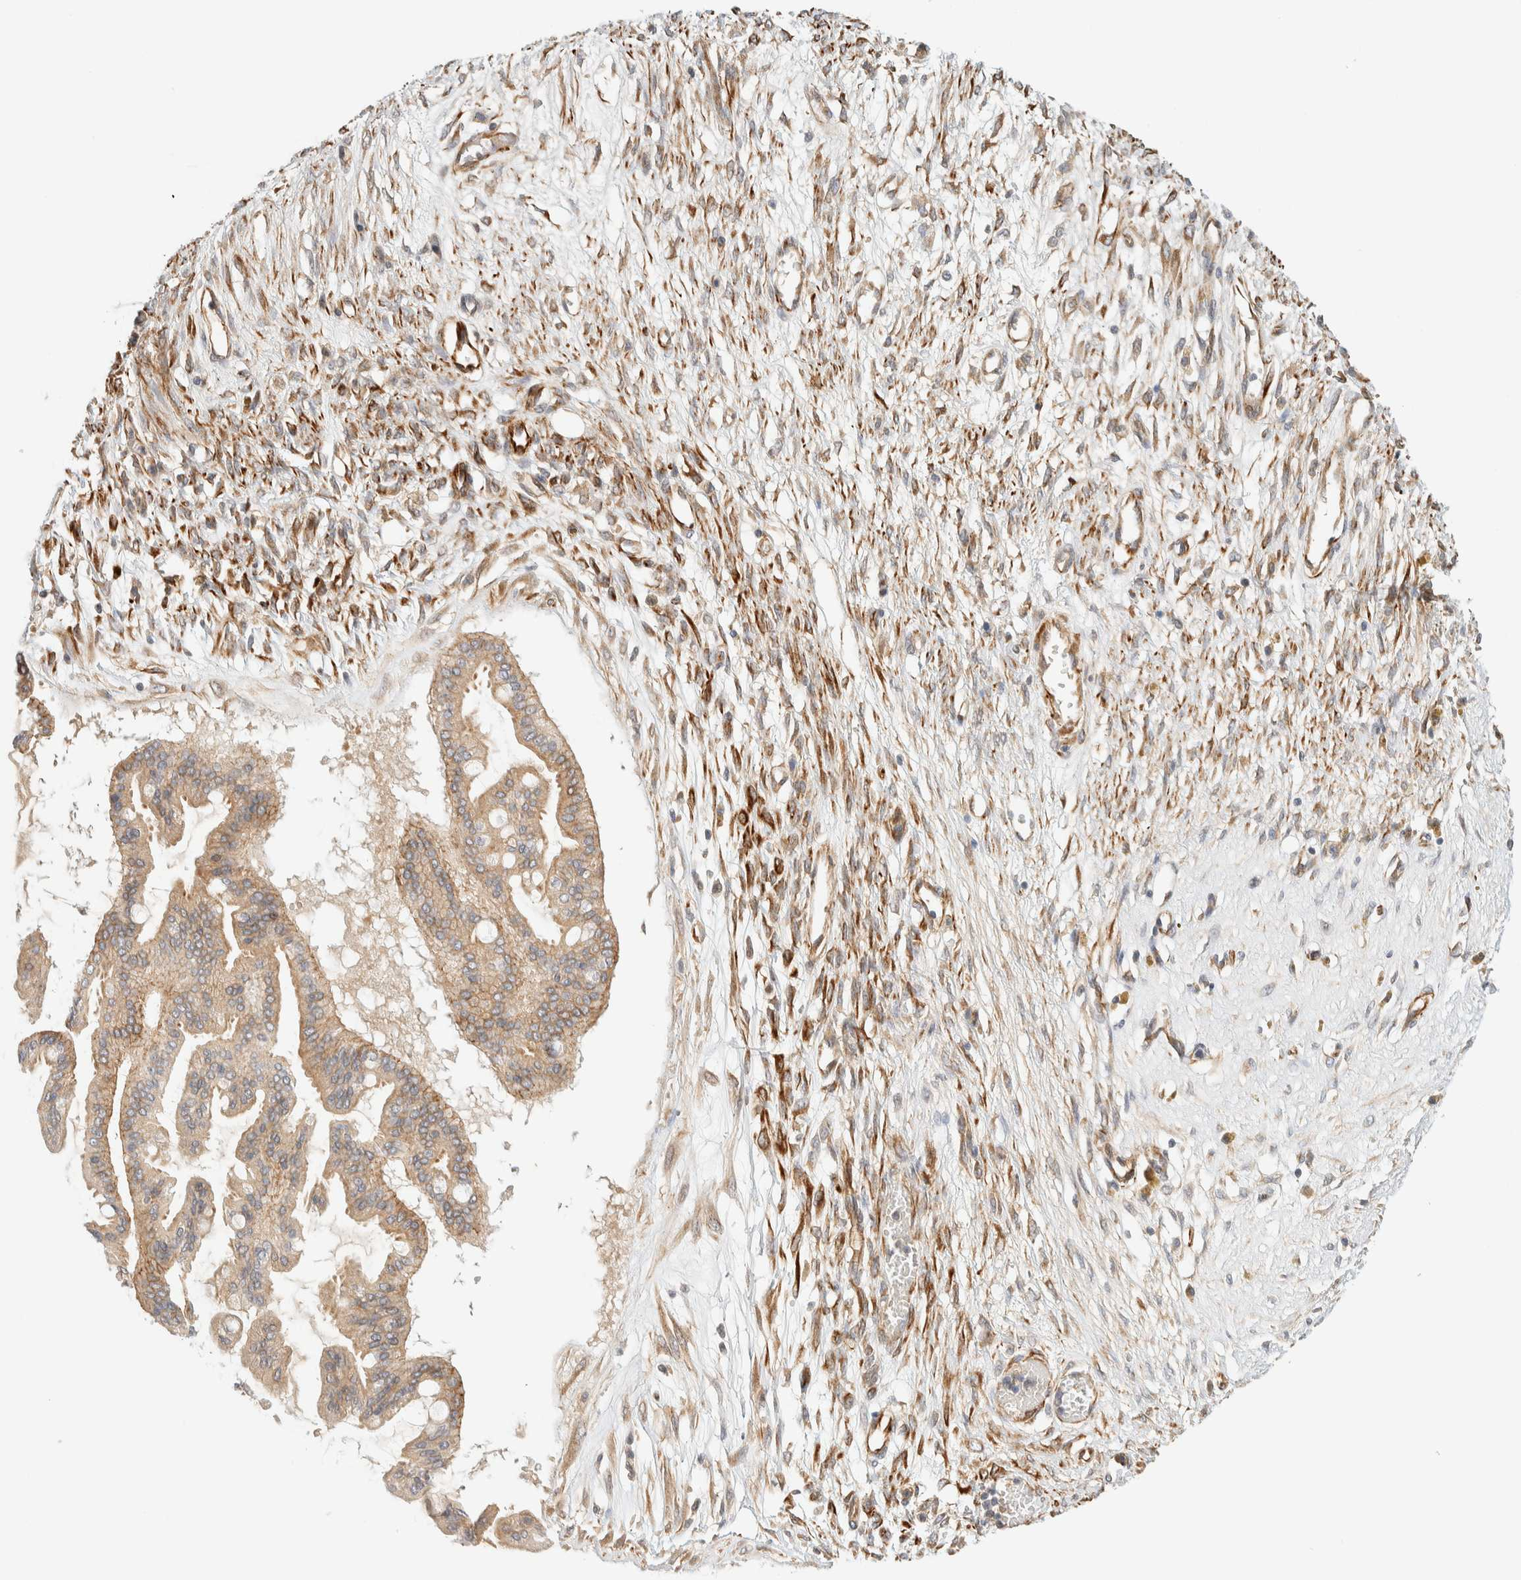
{"staining": {"intensity": "moderate", "quantity": ">75%", "location": "cytoplasmic/membranous"}, "tissue": "ovarian cancer", "cell_type": "Tumor cells", "image_type": "cancer", "snomed": [{"axis": "morphology", "description": "Cystadenocarcinoma, mucinous, NOS"}, {"axis": "topography", "description": "Ovary"}], "caption": "About >75% of tumor cells in ovarian cancer (mucinous cystadenocarcinoma) exhibit moderate cytoplasmic/membranous protein staining as visualized by brown immunohistochemical staining.", "gene": "FAT1", "patient": {"sex": "female", "age": 73}}